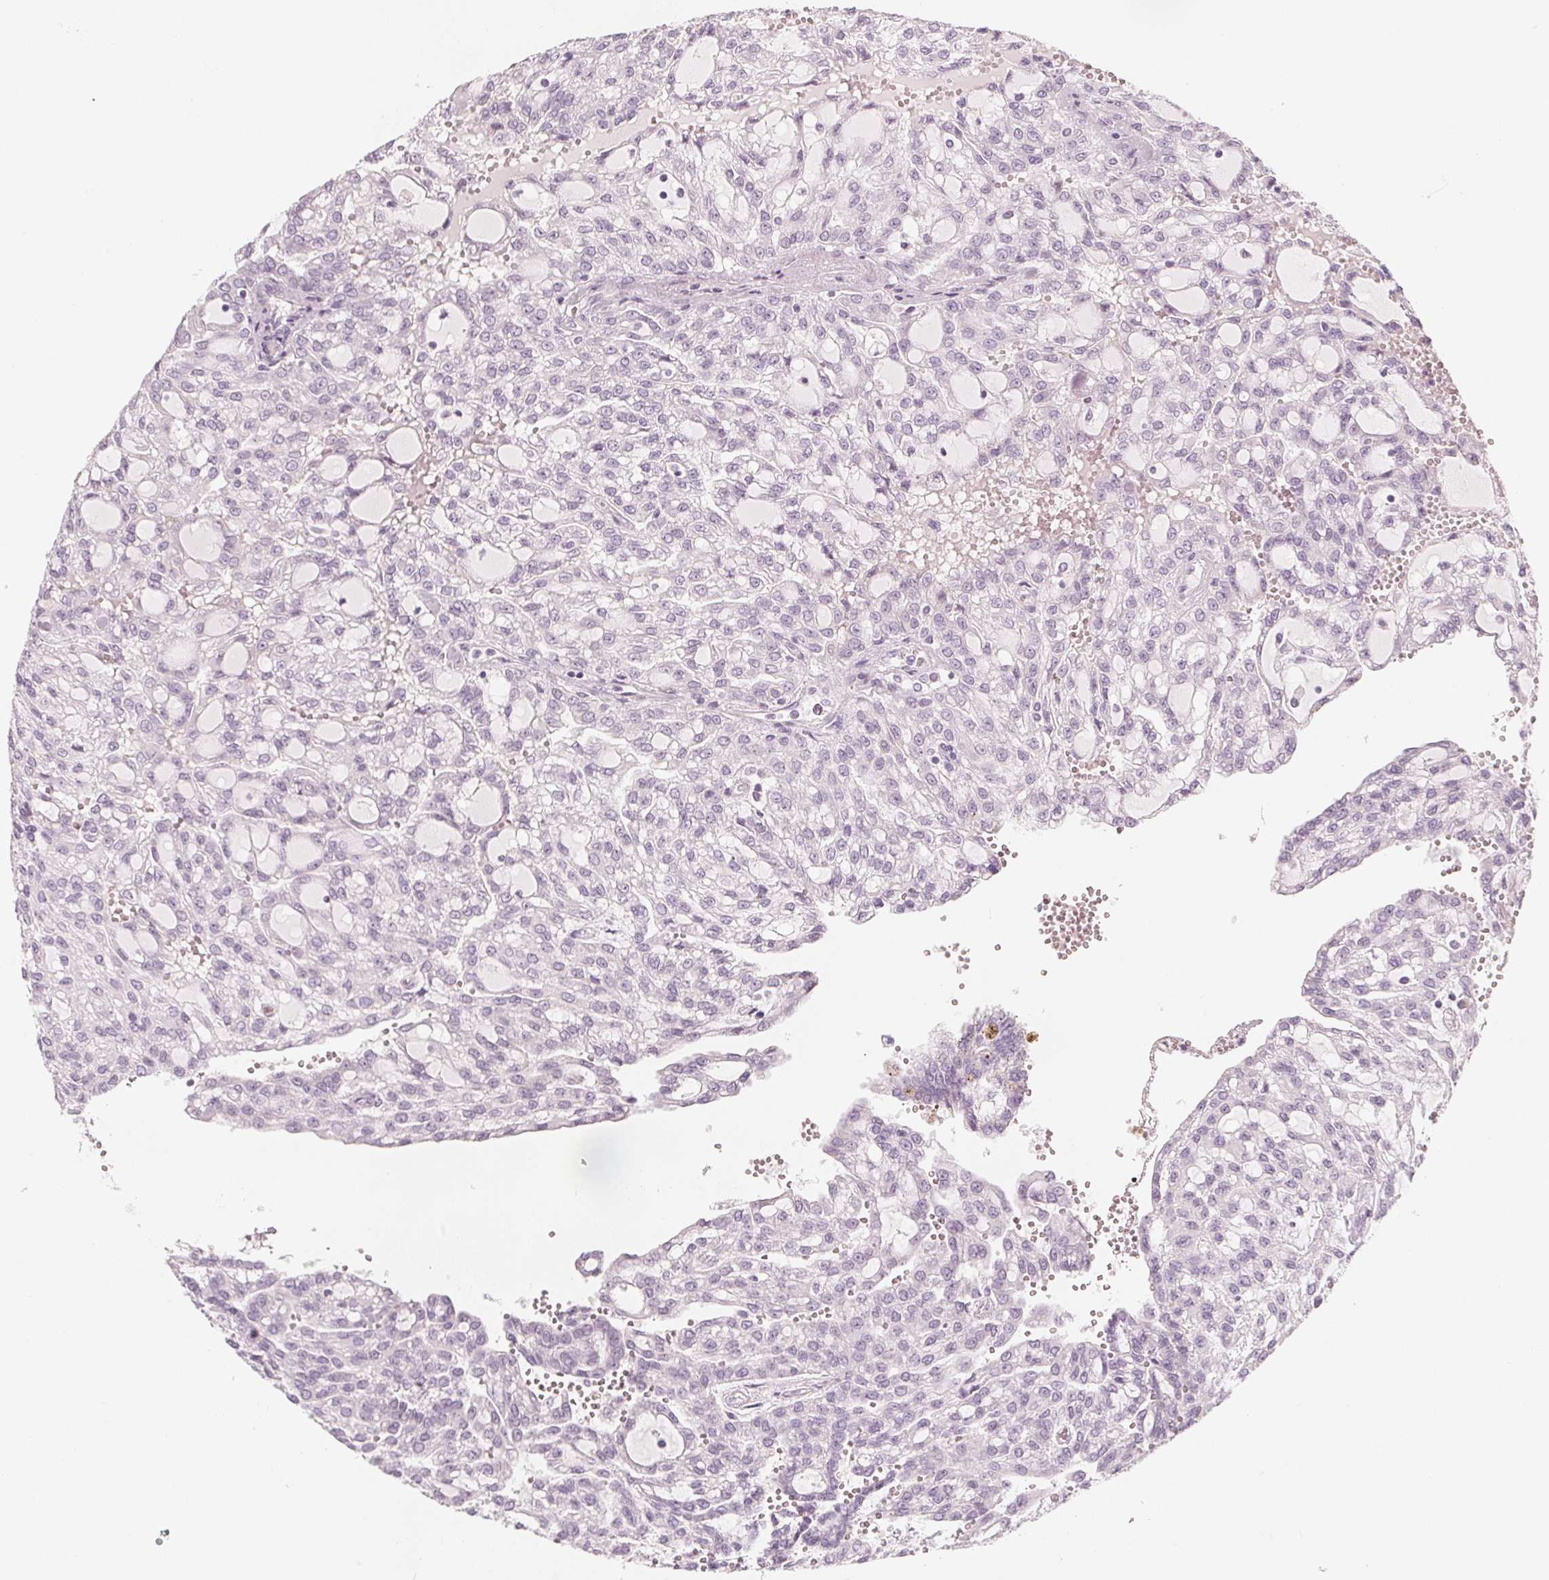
{"staining": {"intensity": "negative", "quantity": "none", "location": "none"}, "tissue": "renal cancer", "cell_type": "Tumor cells", "image_type": "cancer", "snomed": [{"axis": "morphology", "description": "Adenocarcinoma, NOS"}, {"axis": "topography", "description": "Kidney"}], "caption": "There is no significant expression in tumor cells of renal cancer.", "gene": "MAP1A", "patient": {"sex": "male", "age": 63}}